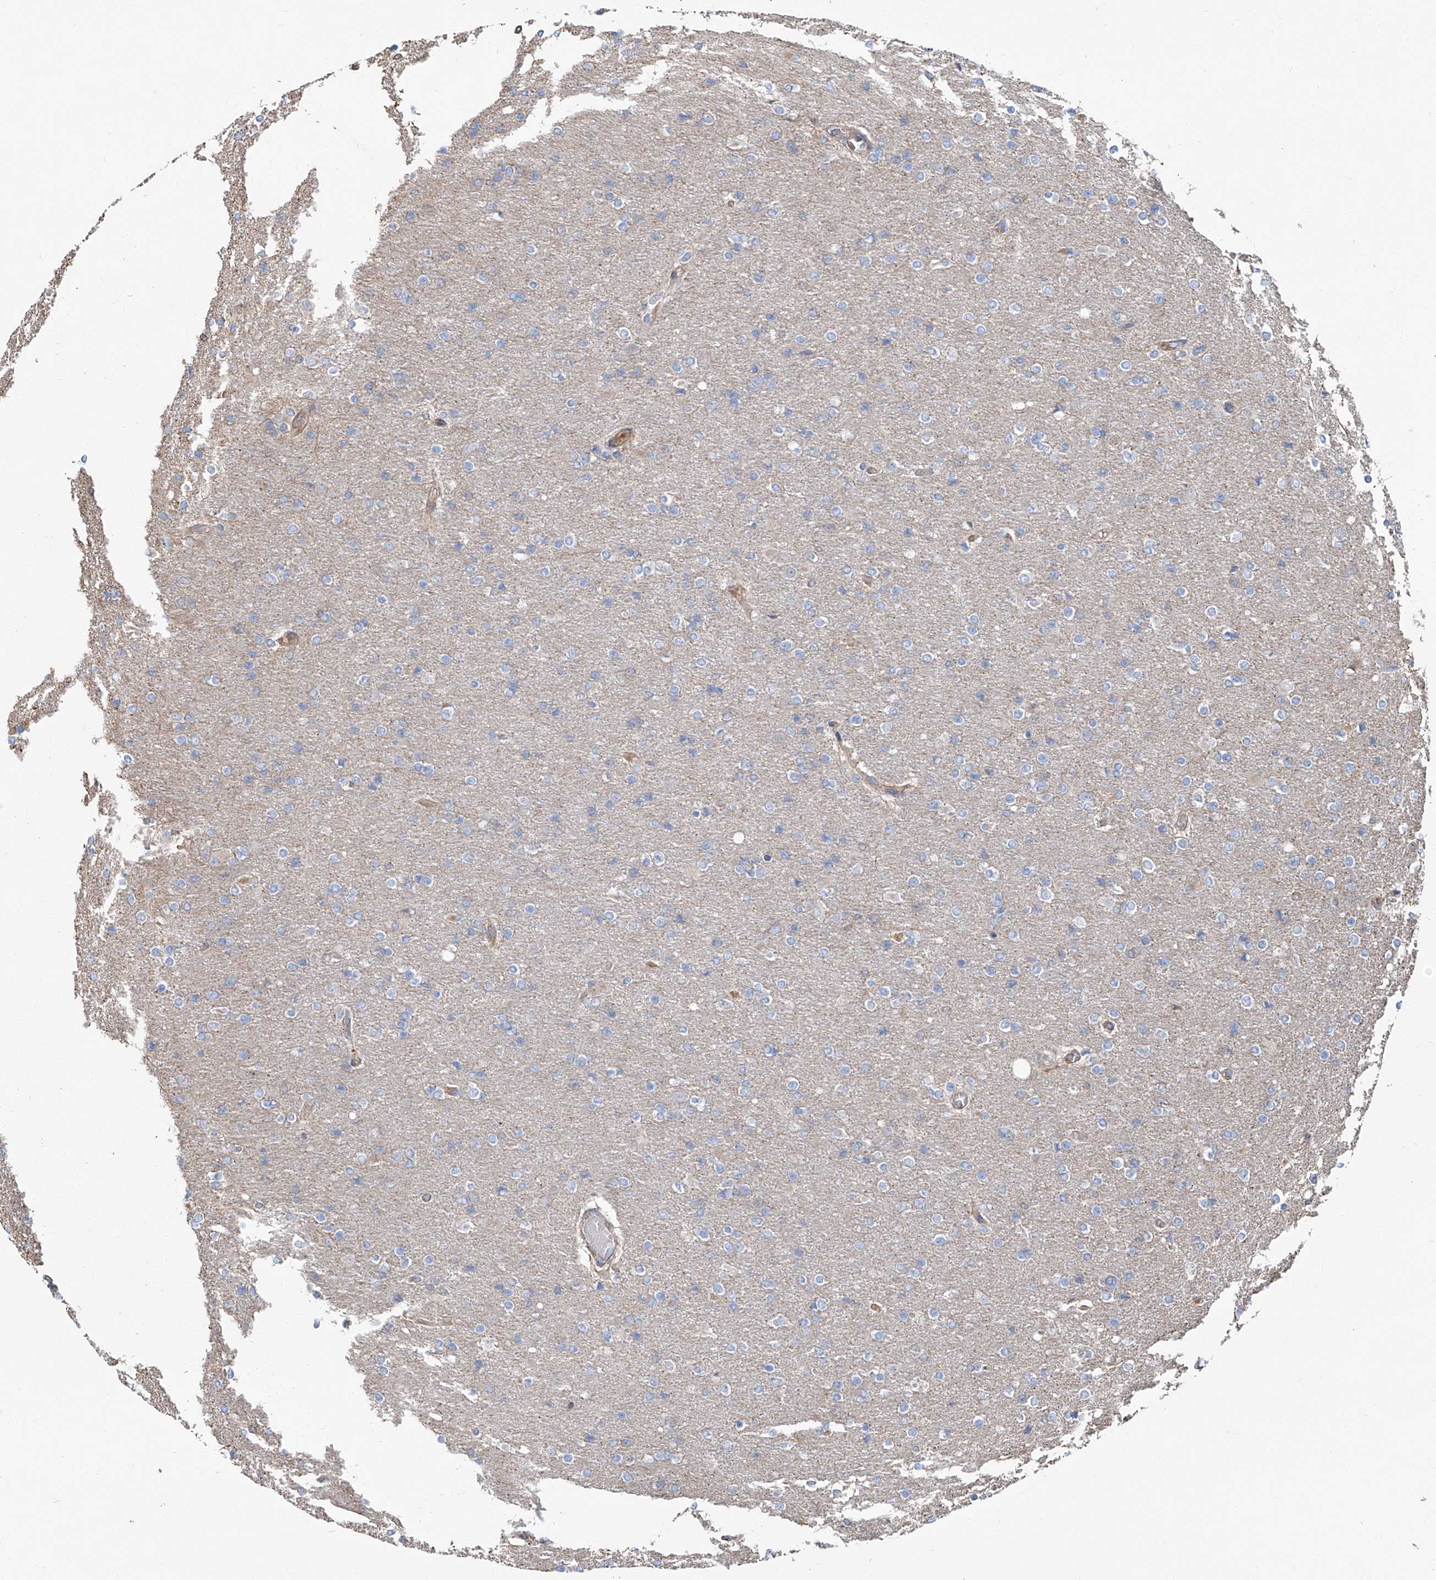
{"staining": {"intensity": "negative", "quantity": "none", "location": "none"}, "tissue": "glioma", "cell_type": "Tumor cells", "image_type": "cancer", "snomed": [{"axis": "morphology", "description": "Glioma, malignant, High grade"}, {"axis": "topography", "description": "Cerebral cortex"}], "caption": "High power microscopy histopathology image of an immunohistochemistry (IHC) micrograph of glioma, revealing no significant staining in tumor cells. (DAB (3,3'-diaminobenzidine) immunohistochemistry (IHC) visualized using brightfield microscopy, high magnification).", "gene": "PIEZO2", "patient": {"sex": "female", "age": 36}}